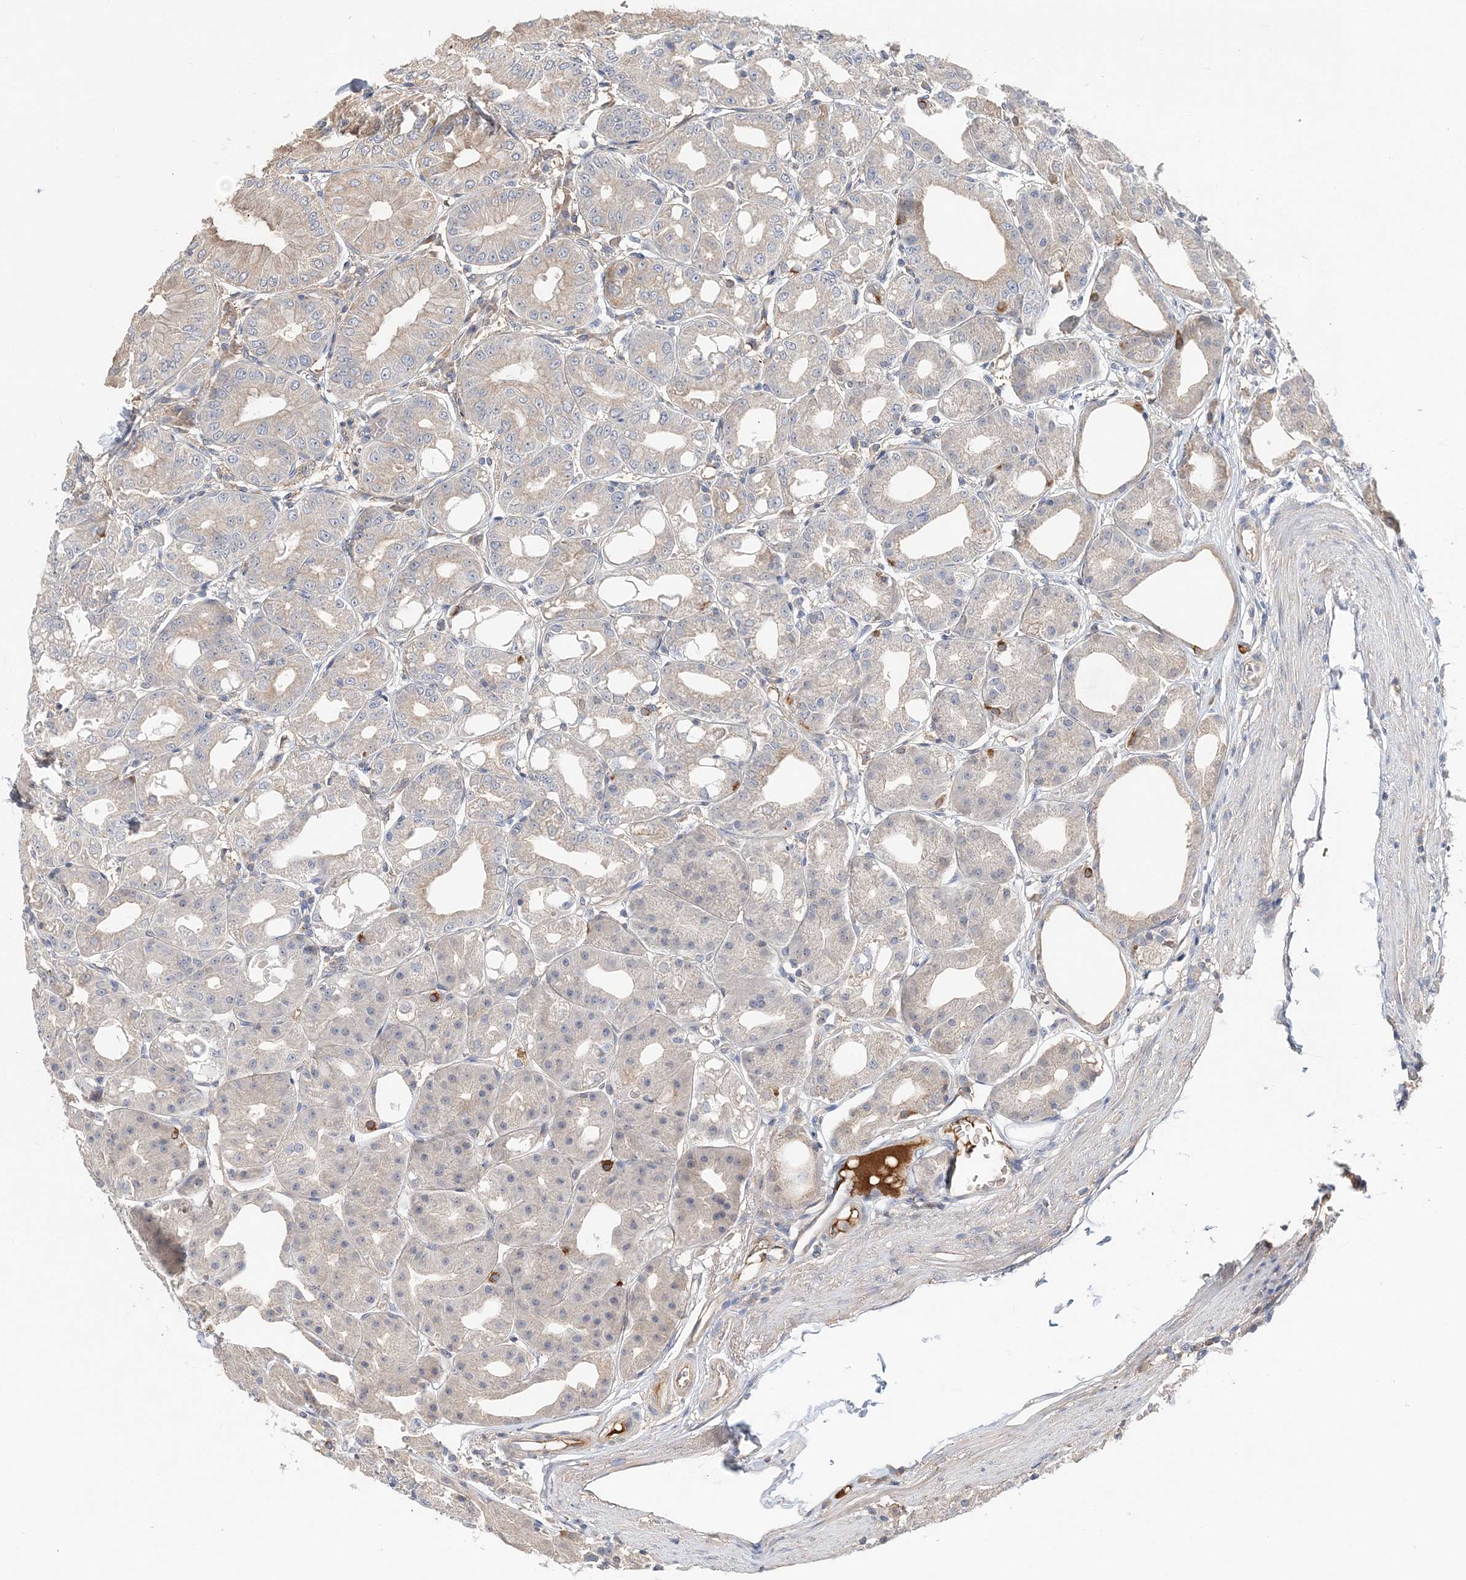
{"staining": {"intensity": "negative", "quantity": "none", "location": "none"}, "tissue": "stomach", "cell_type": "Glandular cells", "image_type": "normal", "snomed": [{"axis": "morphology", "description": "Normal tissue, NOS"}, {"axis": "topography", "description": "Stomach, lower"}], "caption": "An IHC photomicrograph of normal stomach is shown. There is no staining in glandular cells of stomach.", "gene": "SYCP3", "patient": {"sex": "male", "age": 71}}